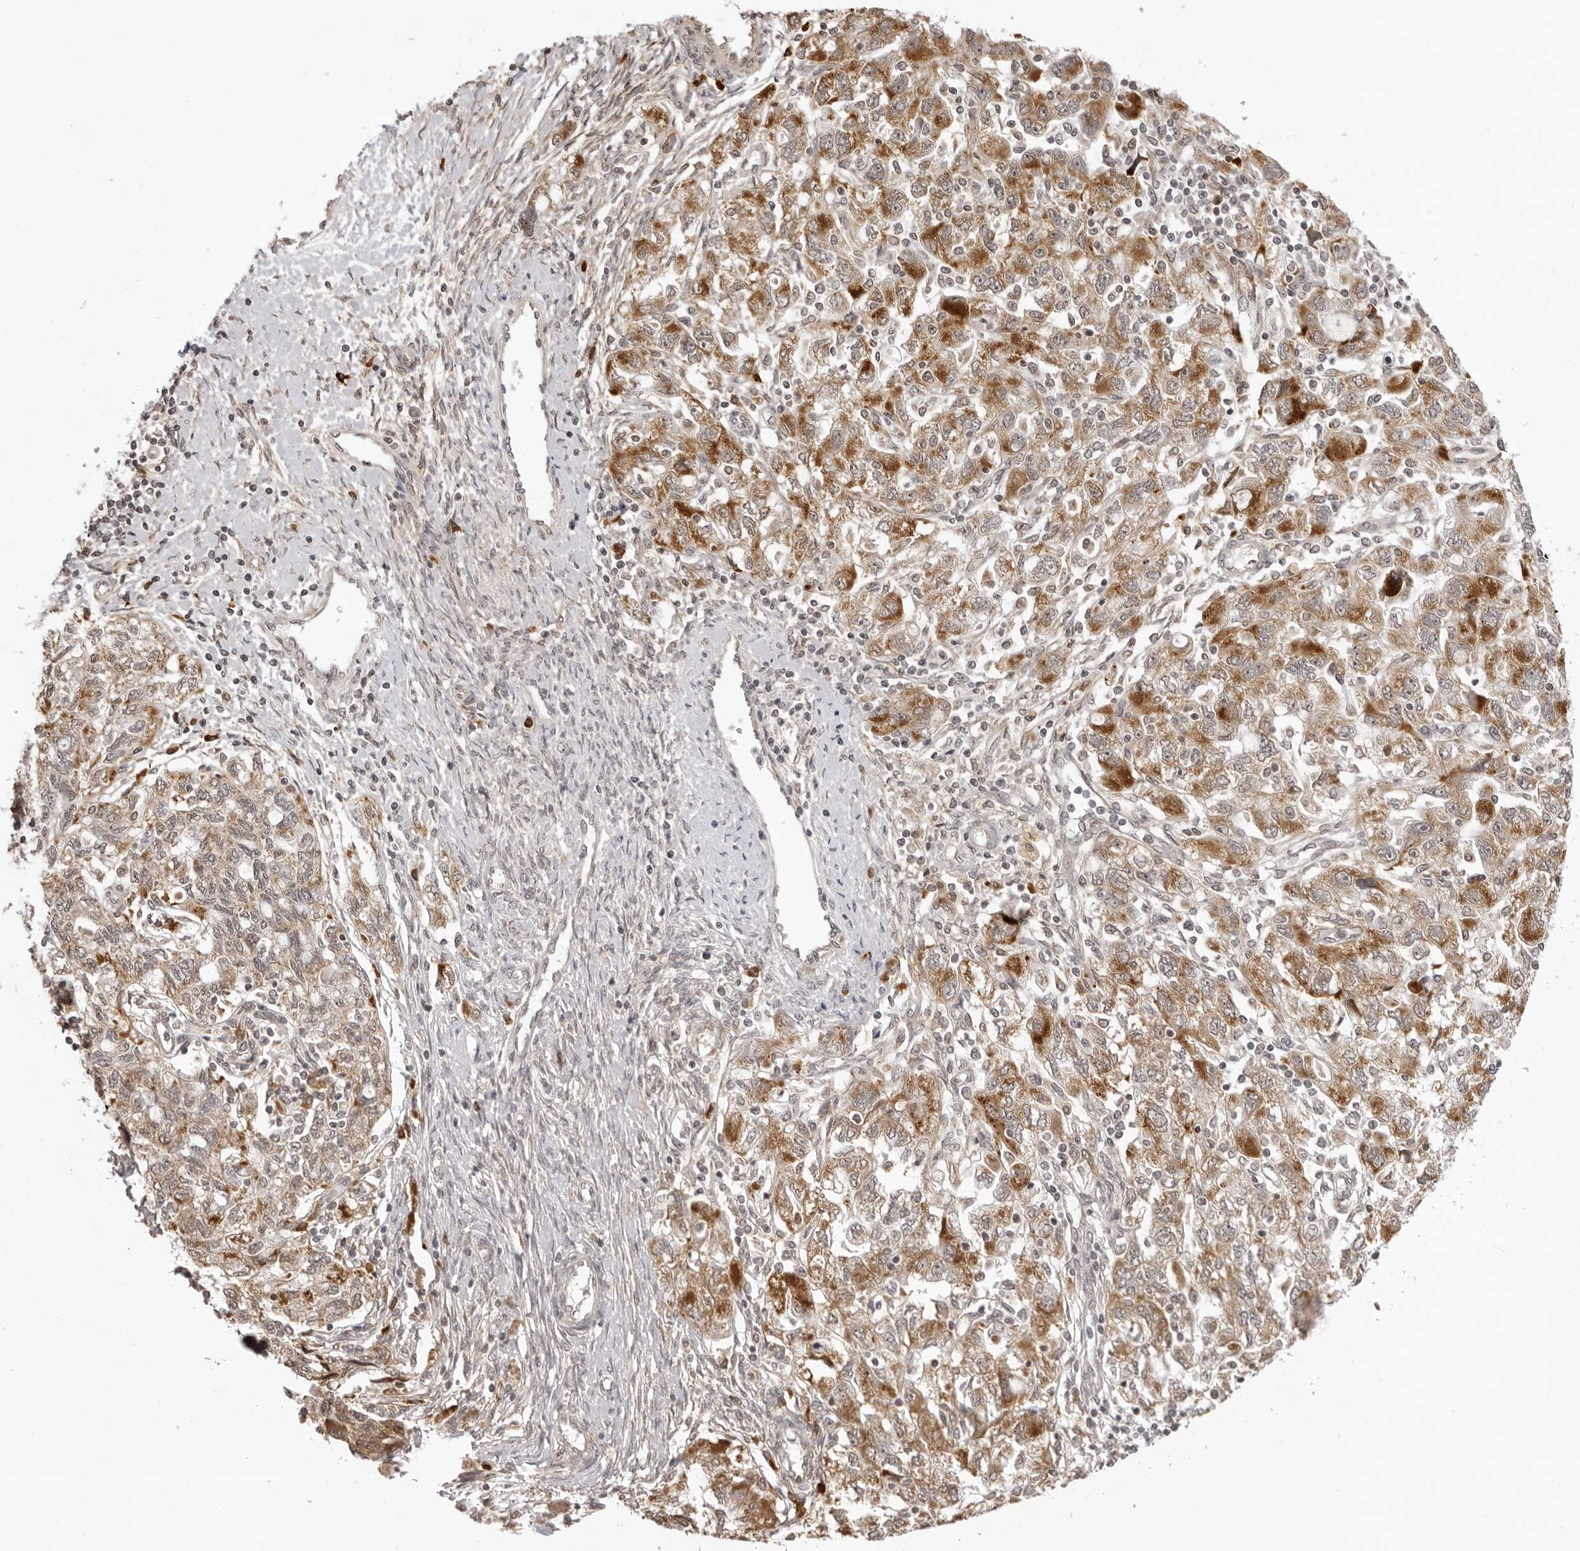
{"staining": {"intensity": "moderate", "quantity": ">75%", "location": "cytoplasmic/membranous"}, "tissue": "ovarian cancer", "cell_type": "Tumor cells", "image_type": "cancer", "snomed": [{"axis": "morphology", "description": "Carcinoma, NOS"}, {"axis": "morphology", "description": "Cystadenocarcinoma, serous, NOS"}, {"axis": "topography", "description": "Ovary"}], "caption": "A brown stain labels moderate cytoplasmic/membranous staining of a protein in human ovarian serous cystadenocarcinoma tumor cells. The staining was performed using DAB to visualize the protein expression in brown, while the nuclei were stained in blue with hematoxylin (Magnification: 20x).", "gene": "ZC3H11A", "patient": {"sex": "female", "age": 69}}